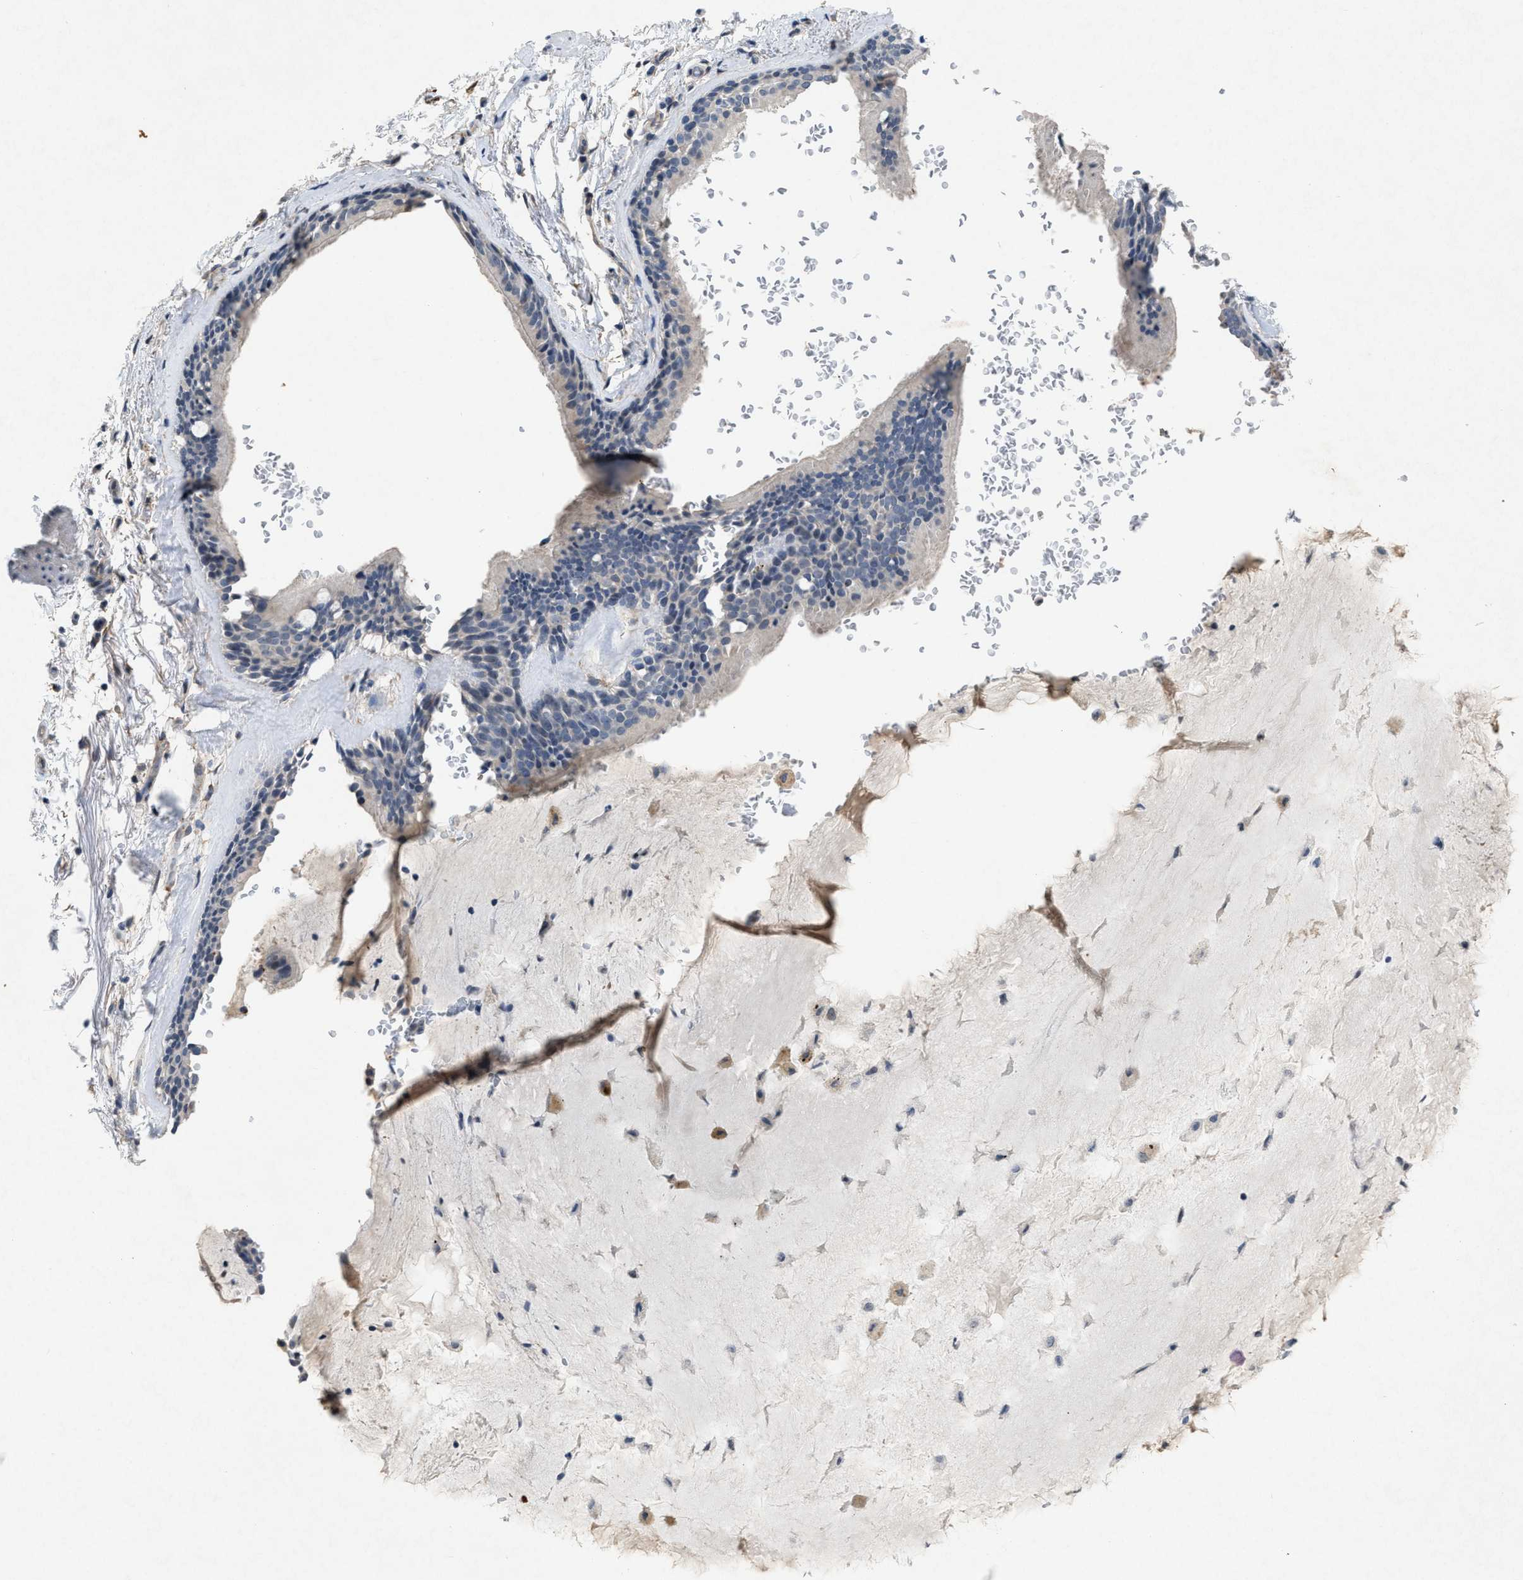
{"staining": {"intensity": "negative", "quantity": "none", "location": "none"}, "tissue": "bronchus", "cell_type": "Respiratory epithelial cells", "image_type": "normal", "snomed": [{"axis": "morphology", "description": "Normal tissue, NOS"}, {"axis": "topography", "description": "Cartilage tissue"}], "caption": "The photomicrograph shows no staining of respiratory epithelial cells in unremarkable bronchus.", "gene": "PDGFRA", "patient": {"sex": "female", "age": 63}}